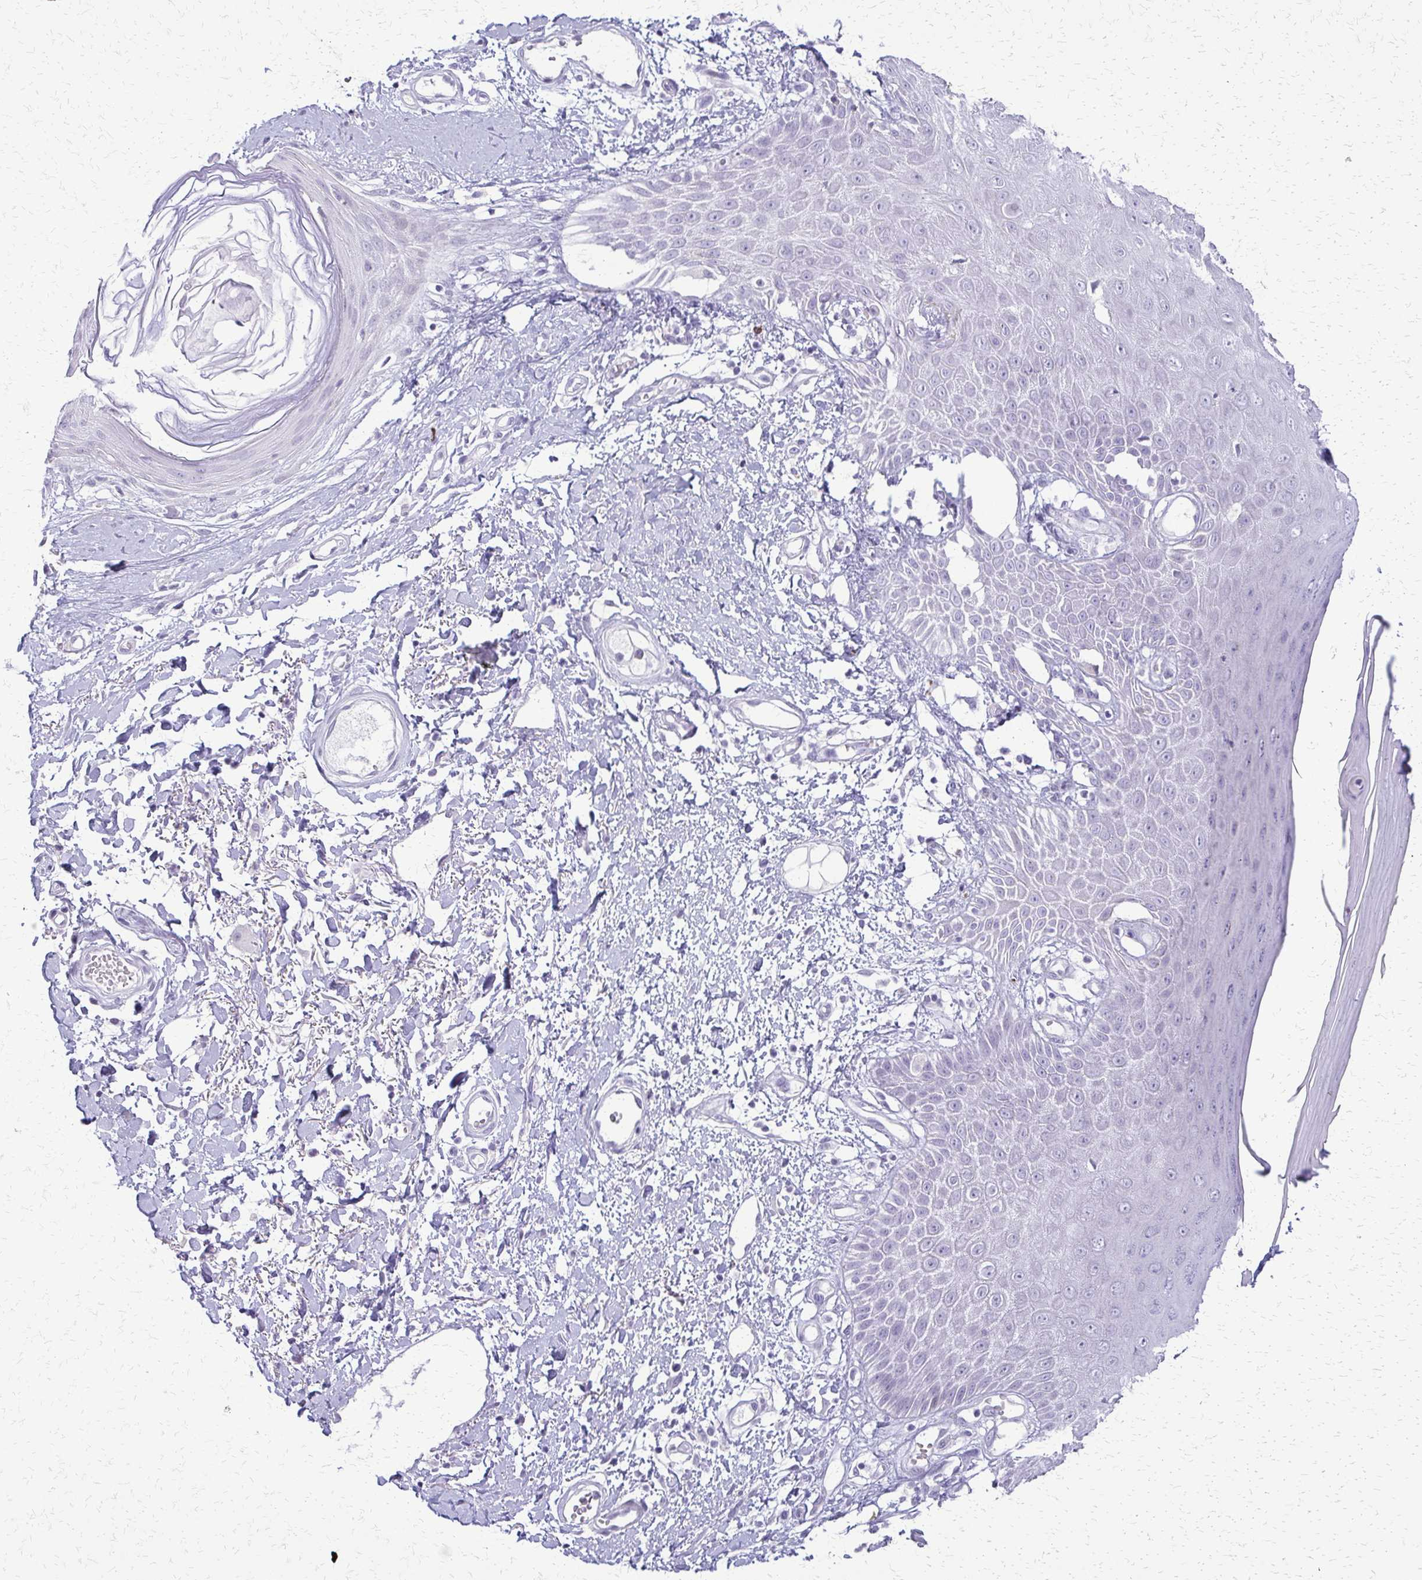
{"staining": {"intensity": "negative", "quantity": "none", "location": "none"}, "tissue": "skin", "cell_type": "Epidermal cells", "image_type": "normal", "snomed": [{"axis": "morphology", "description": "Normal tissue, NOS"}, {"axis": "topography", "description": "Anal"}, {"axis": "topography", "description": "Peripheral nerve tissue"}], "caption": "DAB immunohistochemical staining of benign human skin displays no significant expression in epidermal cells.", "gene": "FAM162B", "patient": {"sex": "male", "age": 78}}